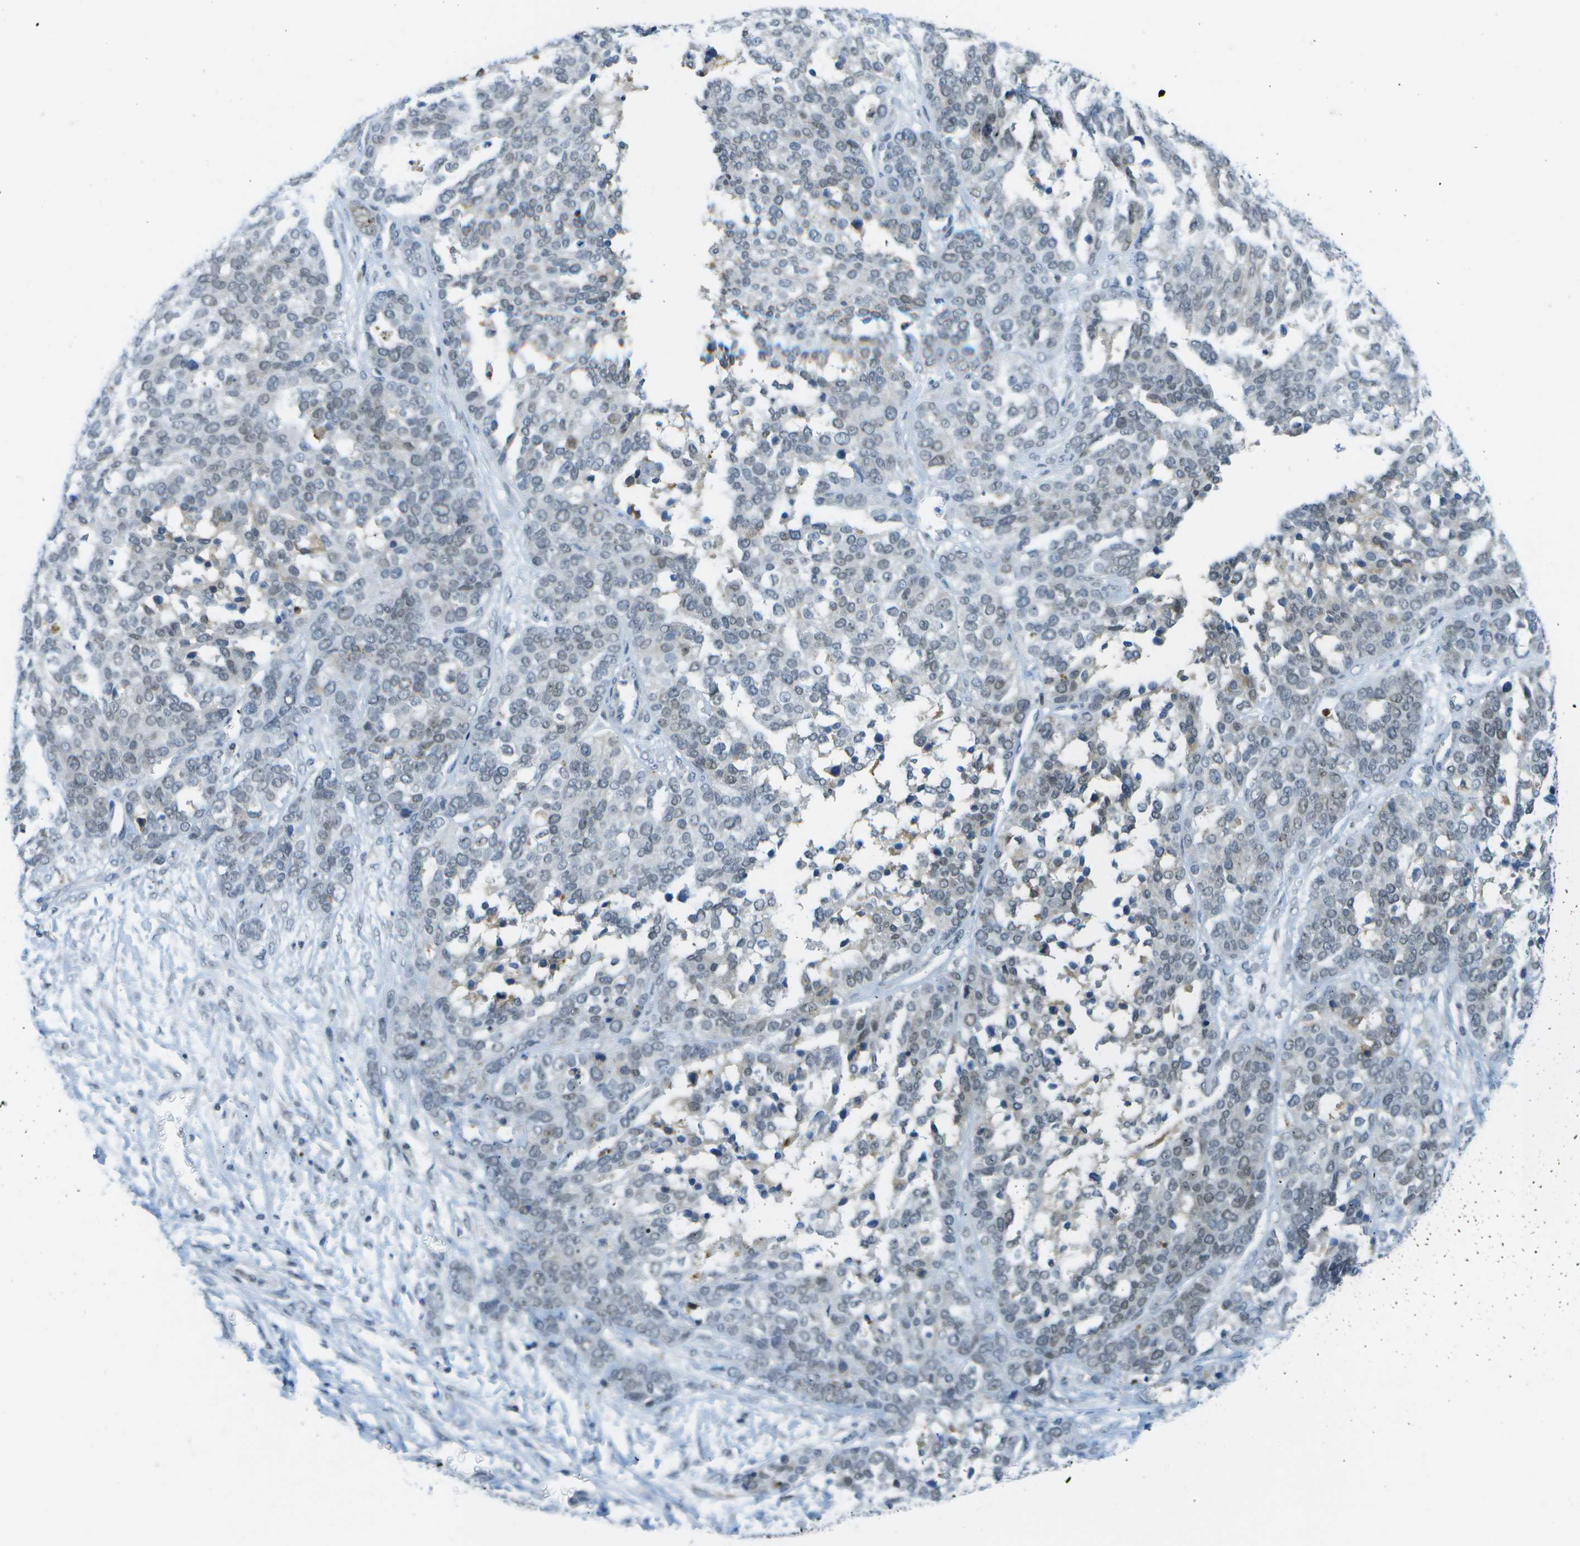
{"staining": {"intensity": "weak", "quantity": "<25%", "location": "nuclear"}, "tissue": "ovarian cancer", "cell_type": "Tumor cells", "image_type": "cancer", "snomed": [{"axis": "morphology", "description": "Cystadenocarcinoma, serous, NOS"}, {"axis": "topography", "description": "Ovary"}], "caption": "A micrograph of human ovarian cancer is negative for staining in tumor cells.", "gene": "PITHD1", "patient": {"sex": "female", "age": 44}}